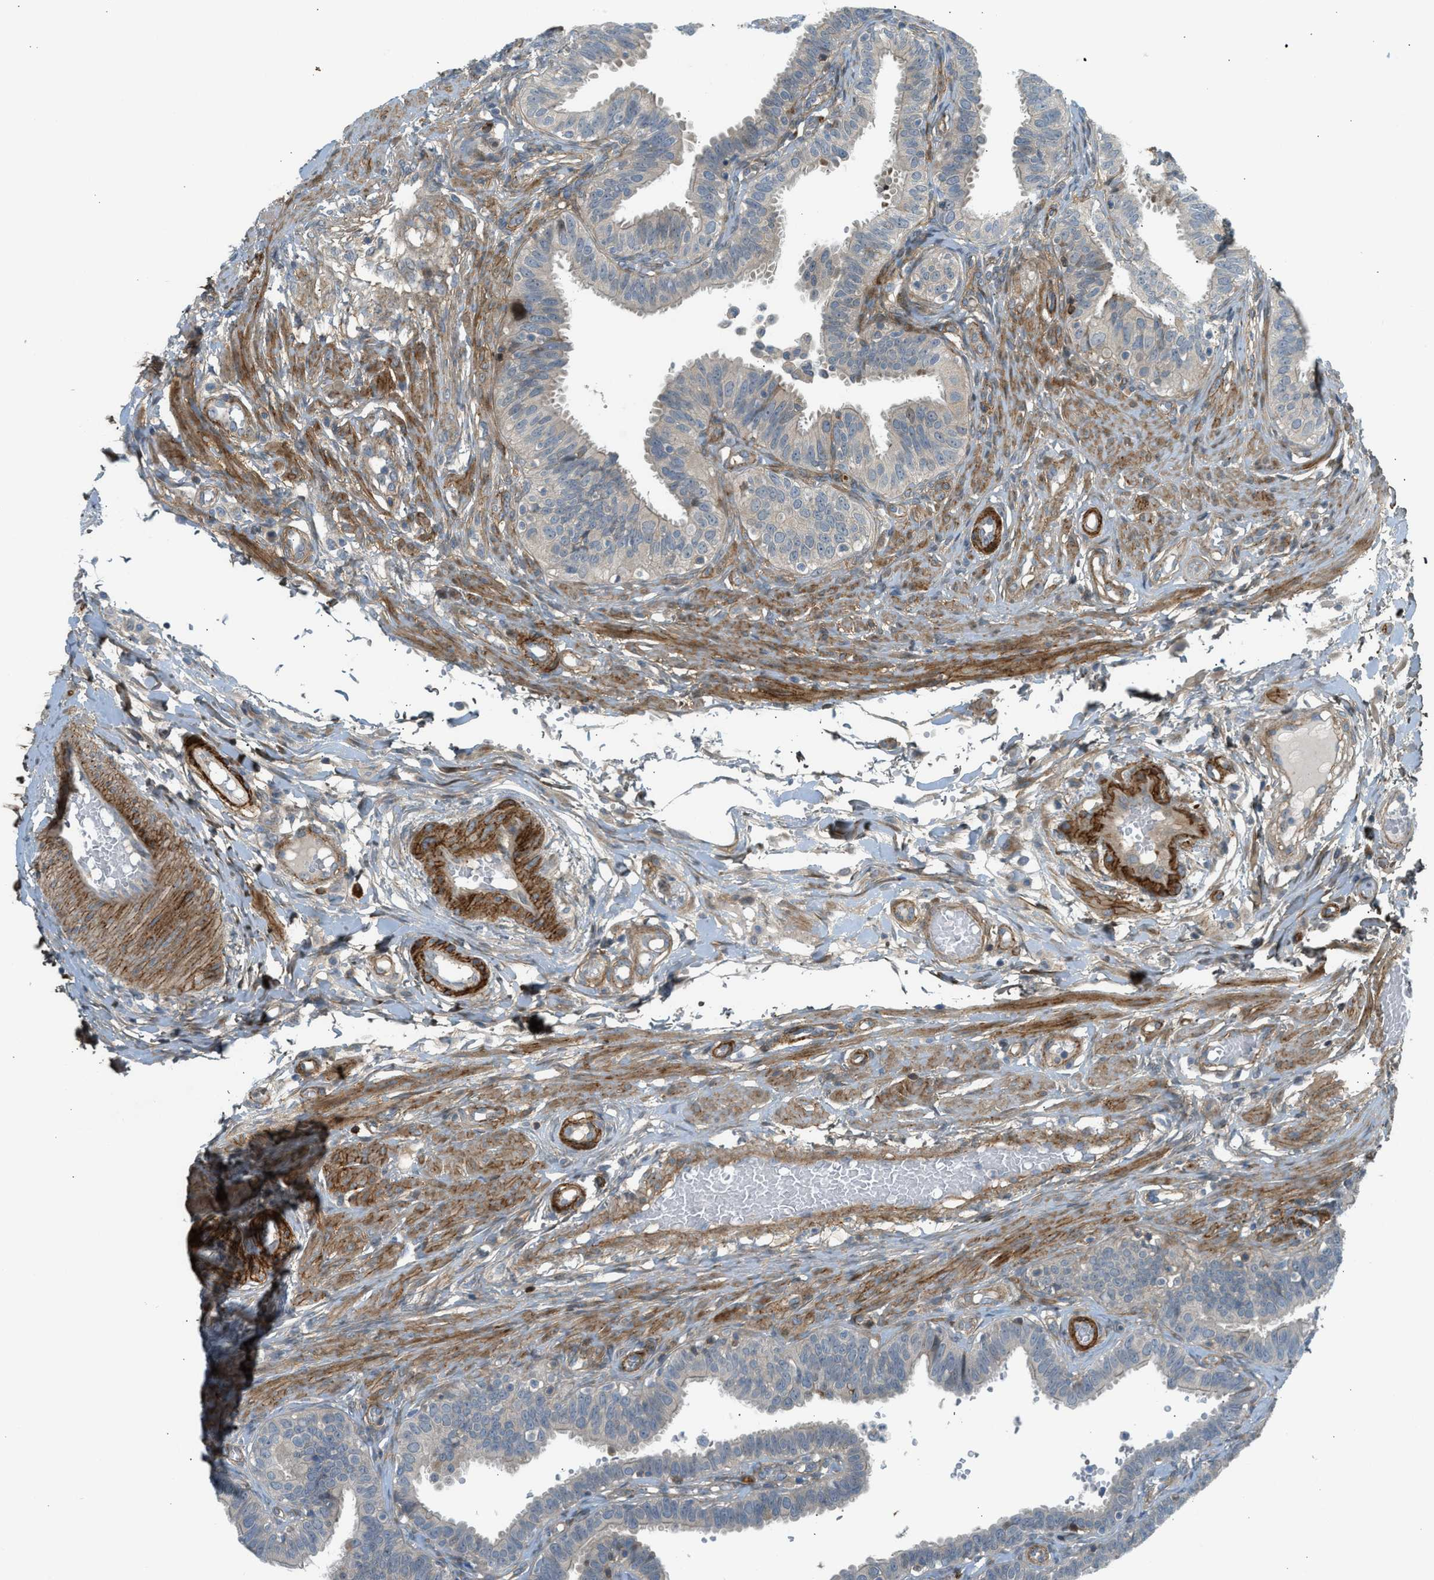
{"staining": {"intensity": "weak", "quantity": "25%-75%", "location": "cytoplasmic/membranous"}, "tissue": "fallopian tube", "cell_type": "Glandular cells", "image_type": "normal", "snomed": [{"axis": "morphology", "description": "Normal tissue, NOS"}, {"axis": "topography", "description": "Fallopian tube"}, {"axis": "topography", "description": "Placenta"}], "caption": "Benign fallopian tube demonstrates weak cytoplasmic/membranous expression in approximately 25%-75% of glandular cells, visualized by immunohistochemistry.", "gene": "EDNRA", "patient": {"sex": "female", "age": 34}}